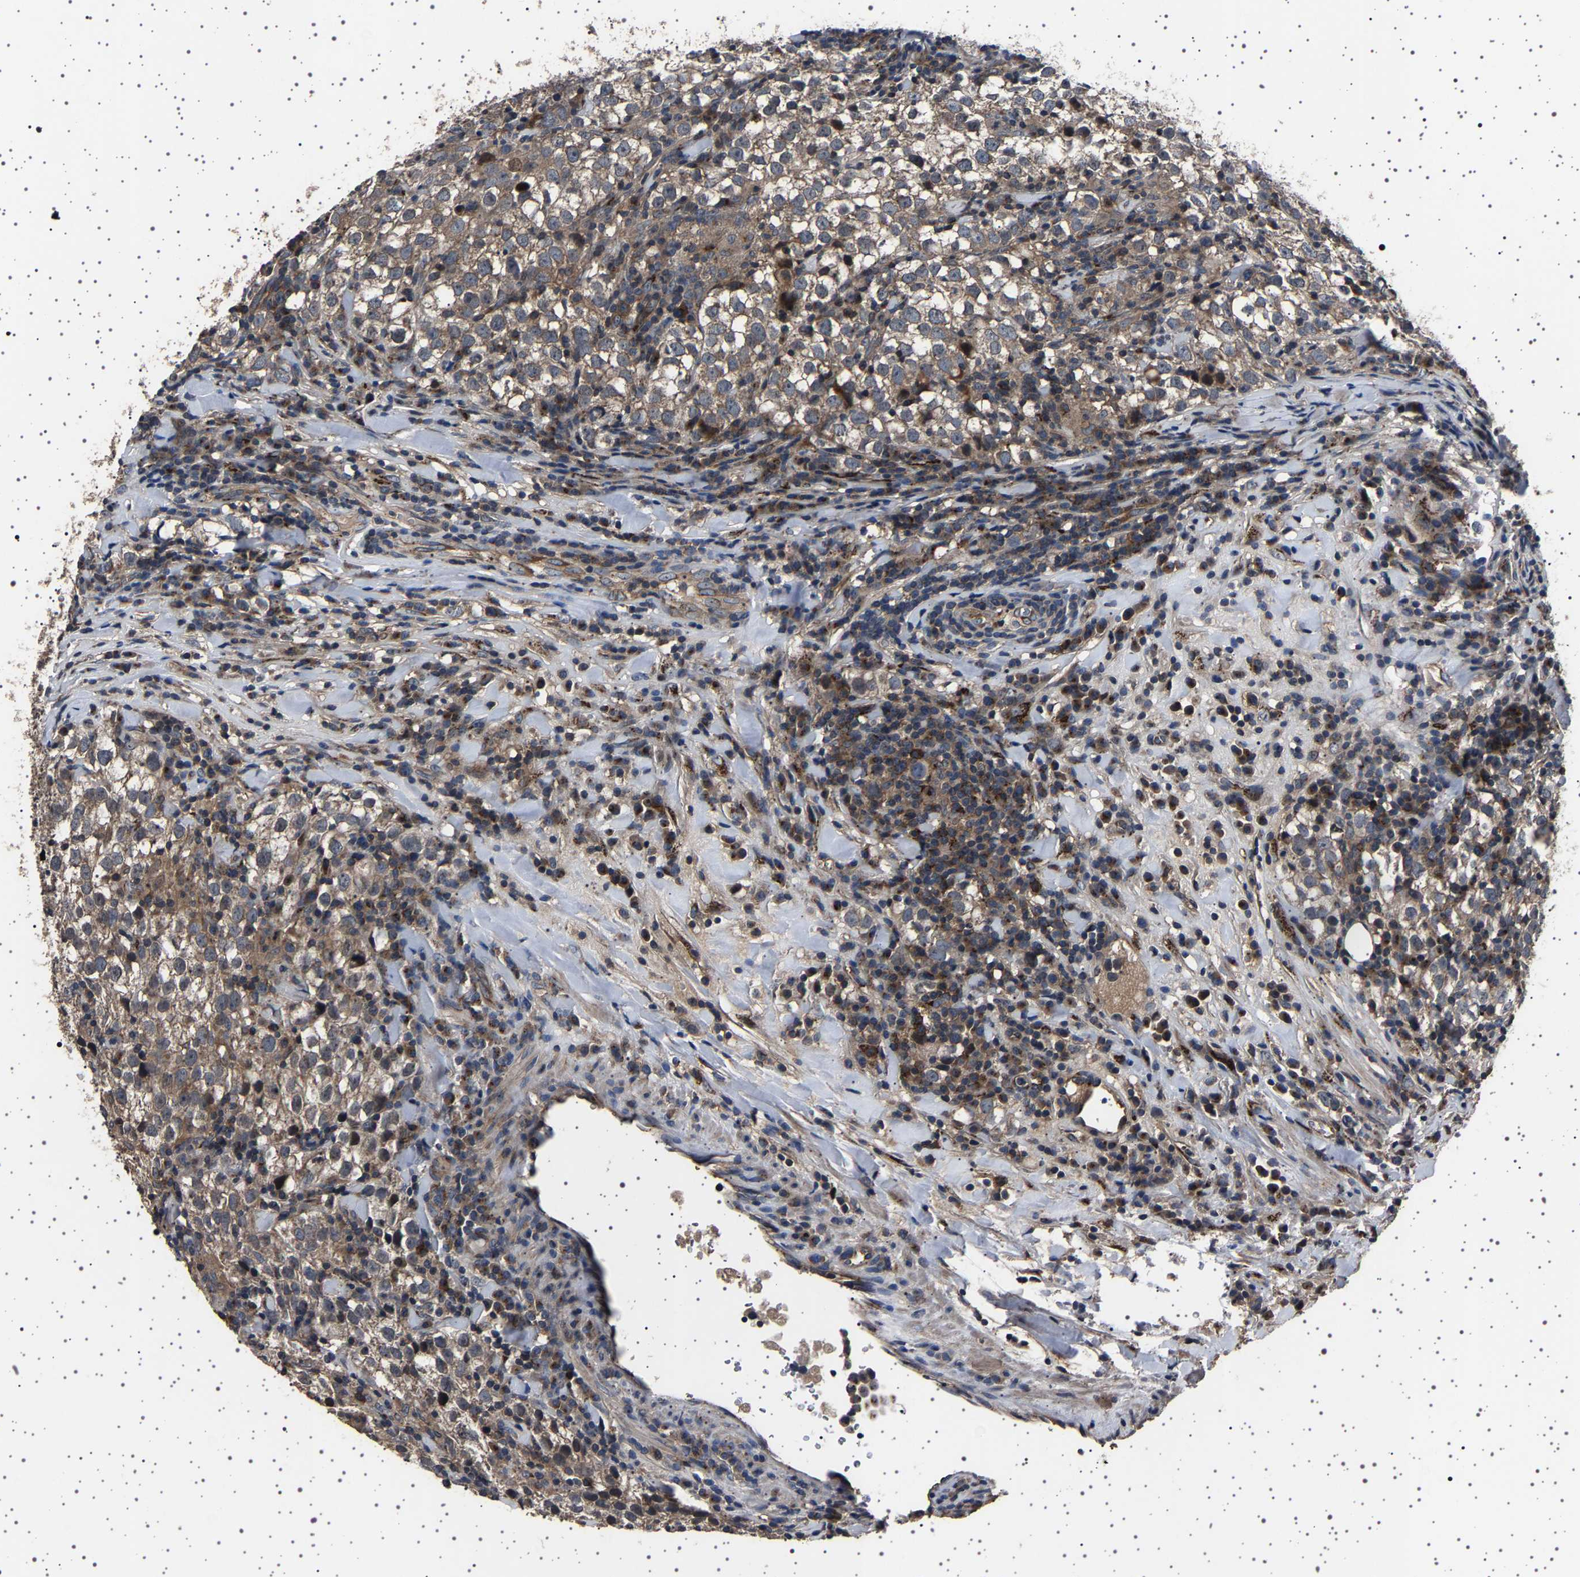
{"staining": {"intensity": "weak", "quantity": ">75%", "location": "cytoplasmic/membranous"}, "tissue": "testis cancer", "cell_type": "Tumor cells", "image_type": "cancer", "snomed": [{"axis": "morphology", "description": "Seminoma, NOS"}, {"axis": "morphology", "description": "Carcinoma, Embryonal, NOS"}, {"axis": "topography", "description": "Testis"}], "caption": "Immunohistochemistry (IHC) micrograph of human testis seminoma stained for a protein (brown), which demonstrates low levels of weak cytoplasmic/membranous expression in about >75% of tumor cells.", "gene": "NCKAP1", "patient": {"sex": "male", "age": 36}}